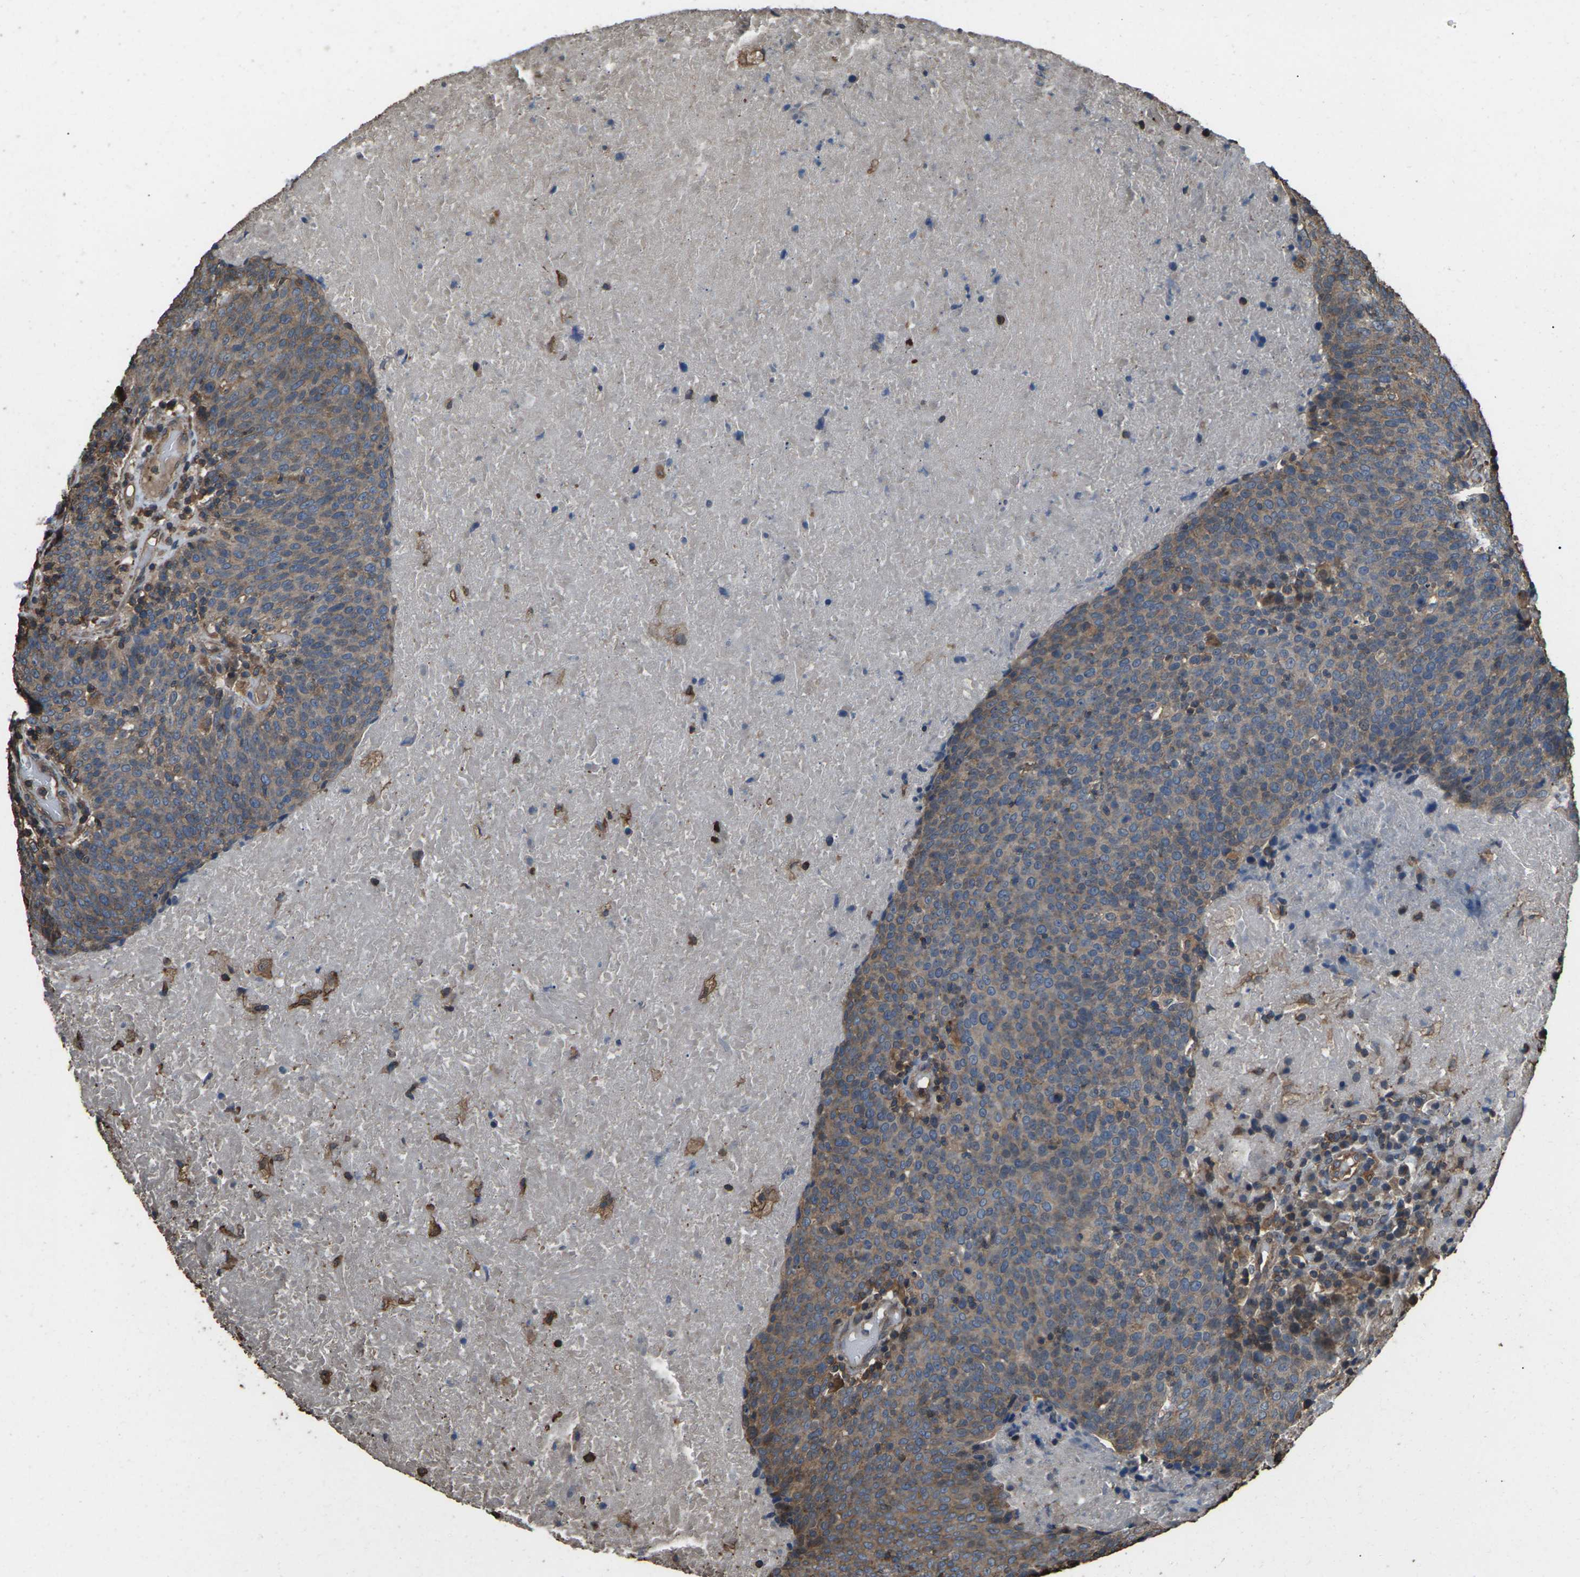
{"staining": {"intensity": "weak", "quantity": ">75%", "location": "cytoplasmic/membranous"}, "tissue": "head and neck cancer", "cell_type": "Tumor cells", "image_type": "cancer", "snomed": [{"axis": "morphology", "description": "Squamous cell carcinoma, NOS"}, {"axis": "morphology", "description": "Squamous cell carcinoma, metastatic, NOS"}, {"axis": "topography", "description": "Lymph node"}, {"axis": "topography", "description": "Head-Neck"}], "caption": "Brown immunohistochemical staining in human head and neck cancer displays weak cytoplasmic/membranous positivity in approximately >75% of tumor cells.", "gene": "DHPS", "patient": {"sex": "male", "age": 62}}